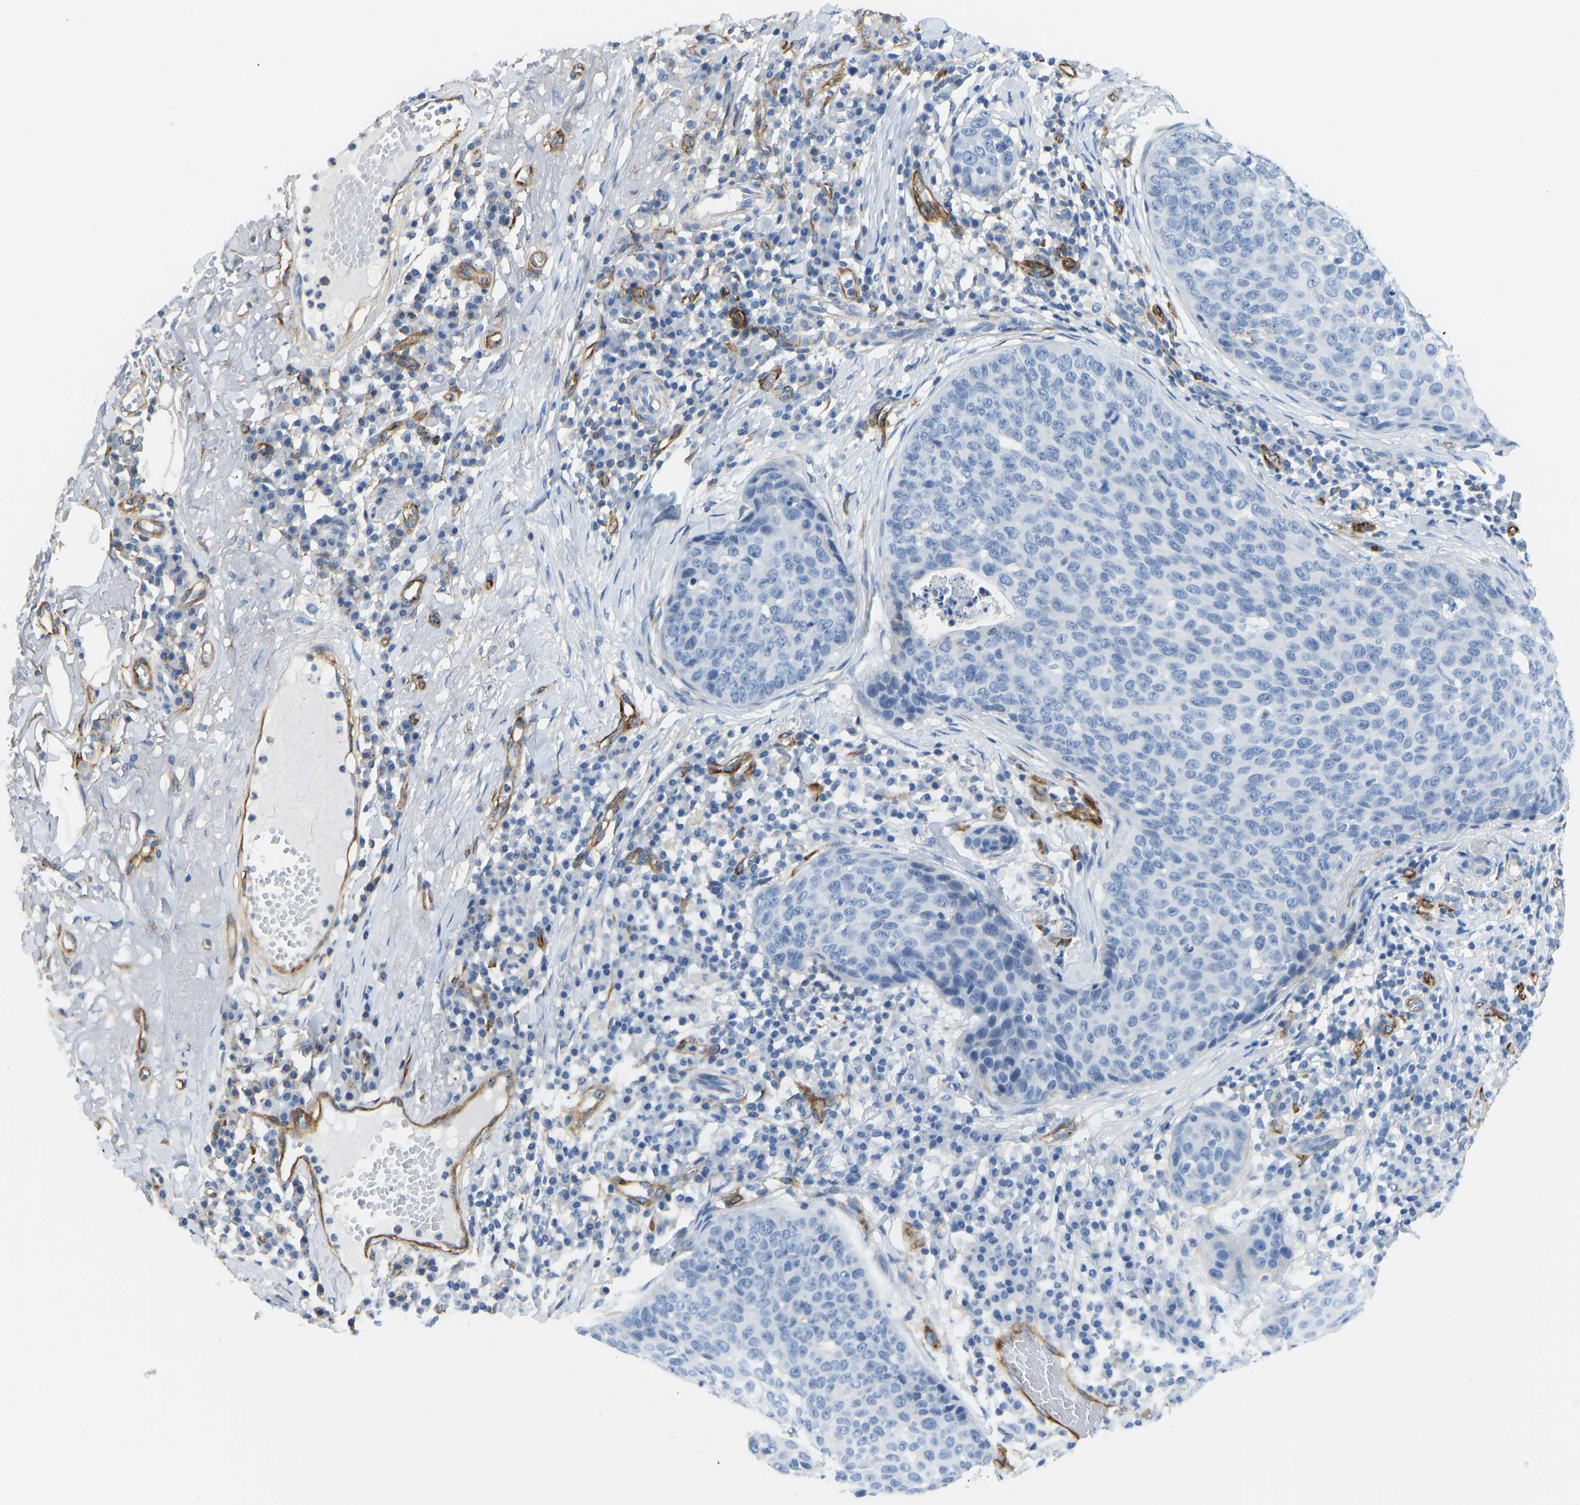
{"staining": {"intensity": "negative", "quantity": "none", "location": "none"}, "tissue": "skin cancer", "cell_type": "Tumor cells", "image_type": "cancer", "snomed": [{"axis": "morphology", "description": "Squamous cell carcinoma in situ, NOS"}, {"axis": "morphology", "description": "Squamous cell carcinoma, NOS"}, {"axis": "topography", "description": "Skin"}], "caption": "High power microscopy photomicrograph of an IHC micrograph of skin cancer (squamous cell carcinoma), revealing no significant positivity in tumor cells. Brightfield microscopy of immunohistochemistry stained with DAB (brown) and hematoxylin (blue), captured at high magnification.", "gene": "COL15A1", "patient": {"sex": "male", "age": 93}}